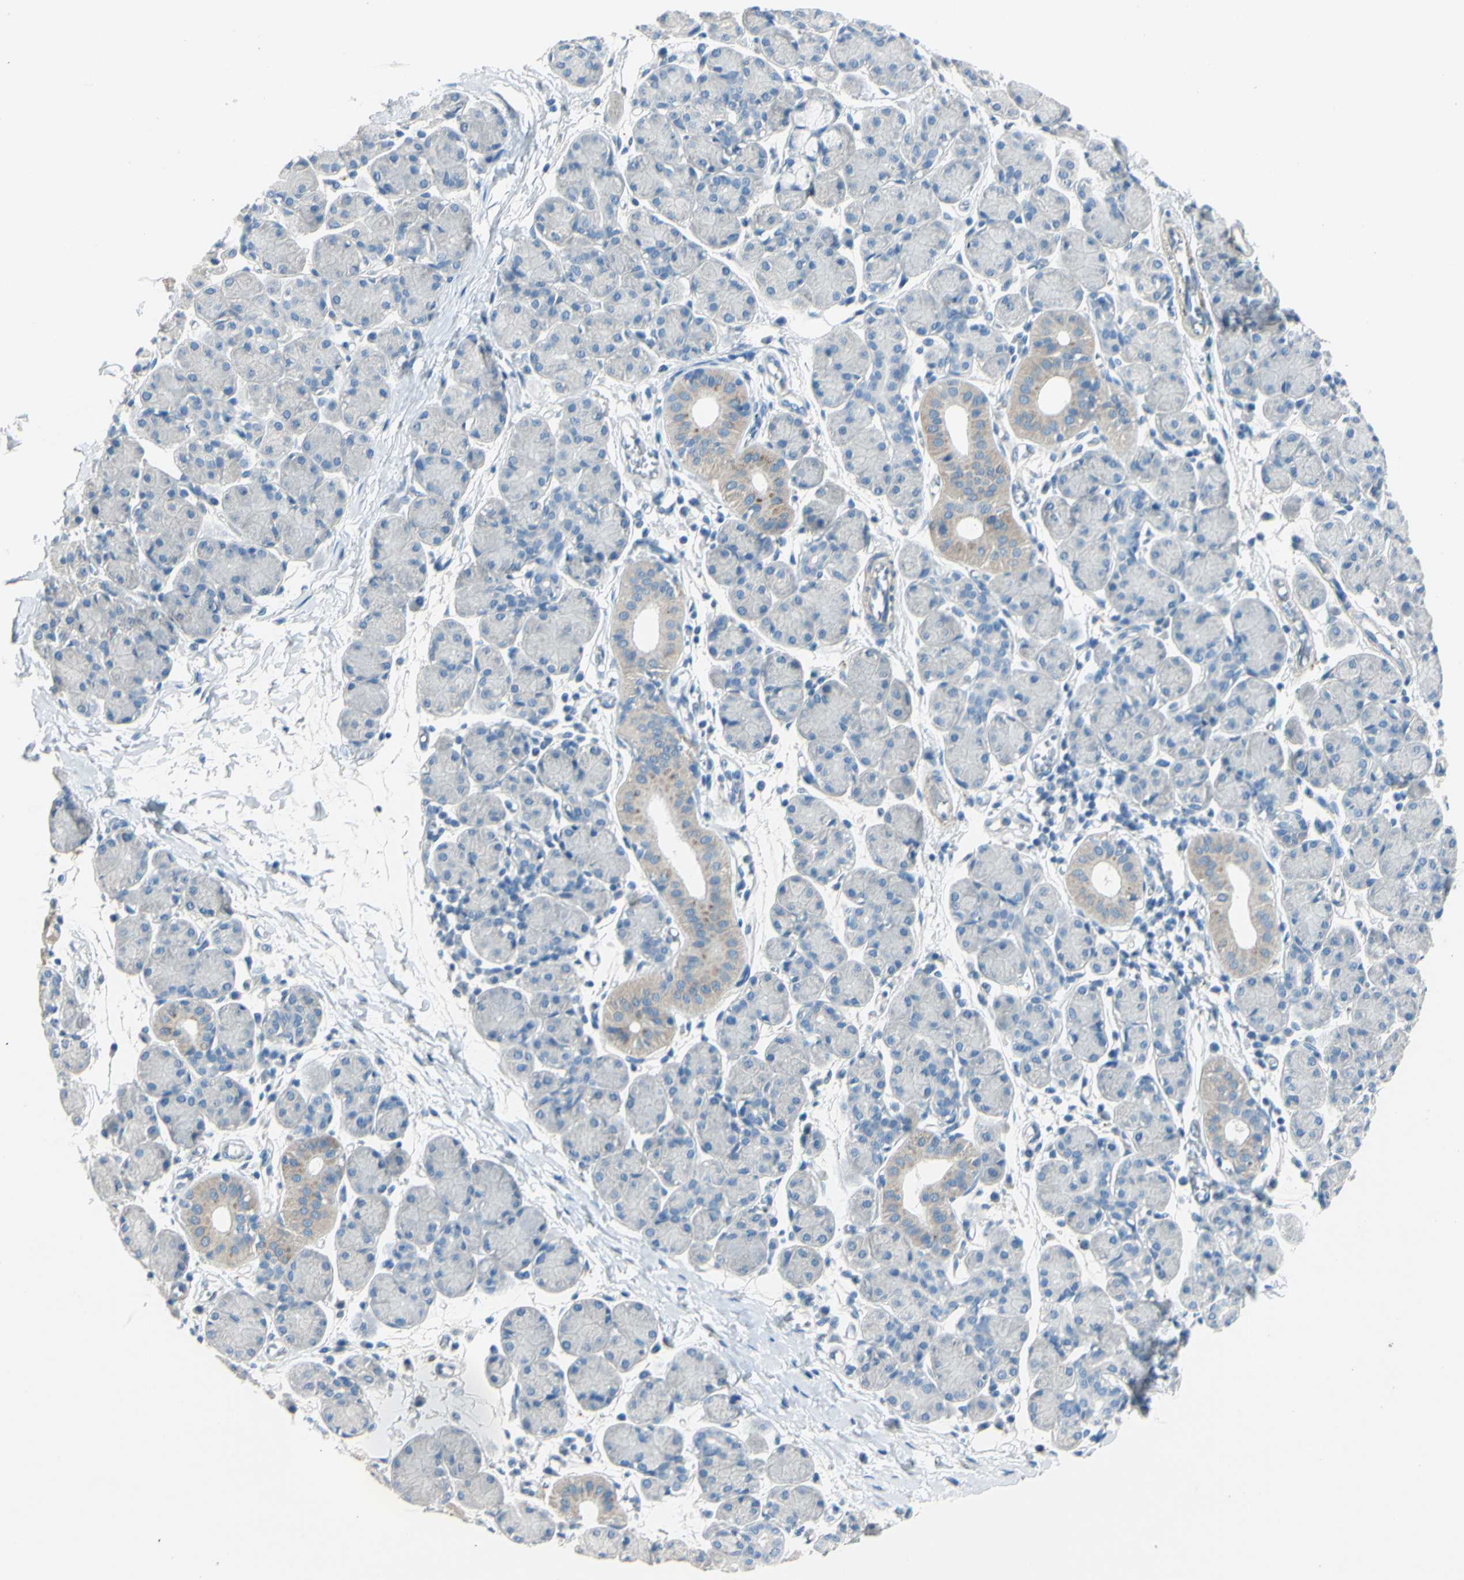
{"staining": {"intensity": "weak", "quantity": "<25%", "location": "cytoplasmic/membranous"}, "tissue": "salivary gland", "cell_type": "Glandular cells", "image_type": "normal", "snomed": [{"axis": "morphology", "description": "Normal tissue, NOS"}, {"axis": "morphology", "description": "Inflammation, NOS"}, {"axis": "topography", "description": "Lymph node"}, {"axis": "topography", "description": "Salivary gland"}], "caption": "This is a photomicrograph of IHC staining of benign salivary gland, which shows no expression in glandular cells. (DAB (3,3'-diaminobenzidine) immunohistochemistry, high magnification).", "gene": "CDH10", "patient": {"sex": "male", "age": 3}}